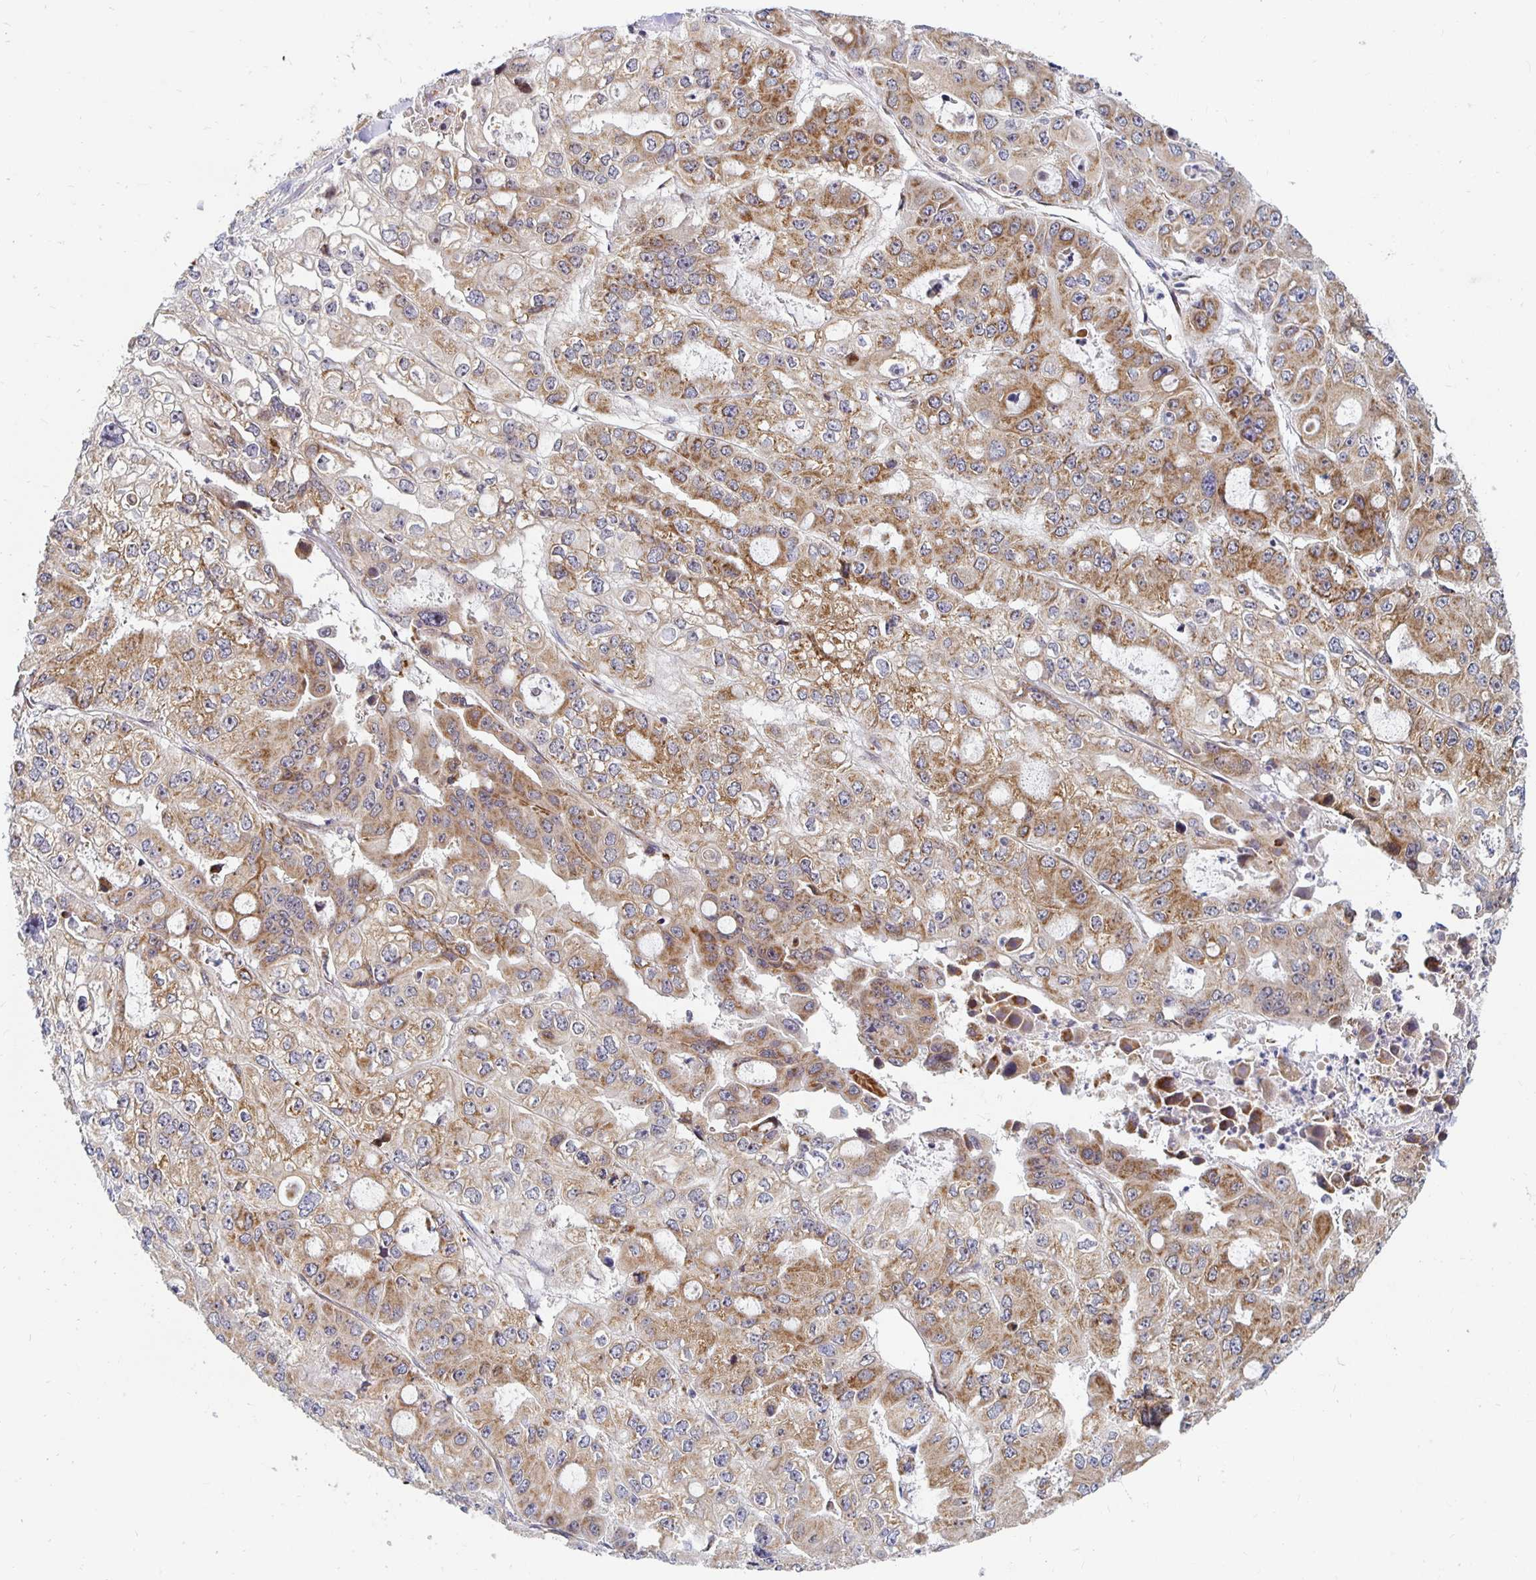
{"staining": {"intensity": "moderate", "quantity": ">75%", "location": "cytoplasmic/membranous"}, "tissue": "ovarian cancer", "cell_type": "Tumor cells", "image_type": "cancer", "snomed": [{"axis": "morphology", "description": "Cystadenocarcinoma, serous, NOS"}, {"axis": "topography", "description": "Ovary"}], "caption": "The histopathology image shows immunohistochemical staining of serous cystadenocarcinoma (ovarian). There is moderate cytoplasmic/membranous staining is present in about >75% of tumor cells.", "gene": "MRPL28", "patient": {"sex": "female", "age": 56}}